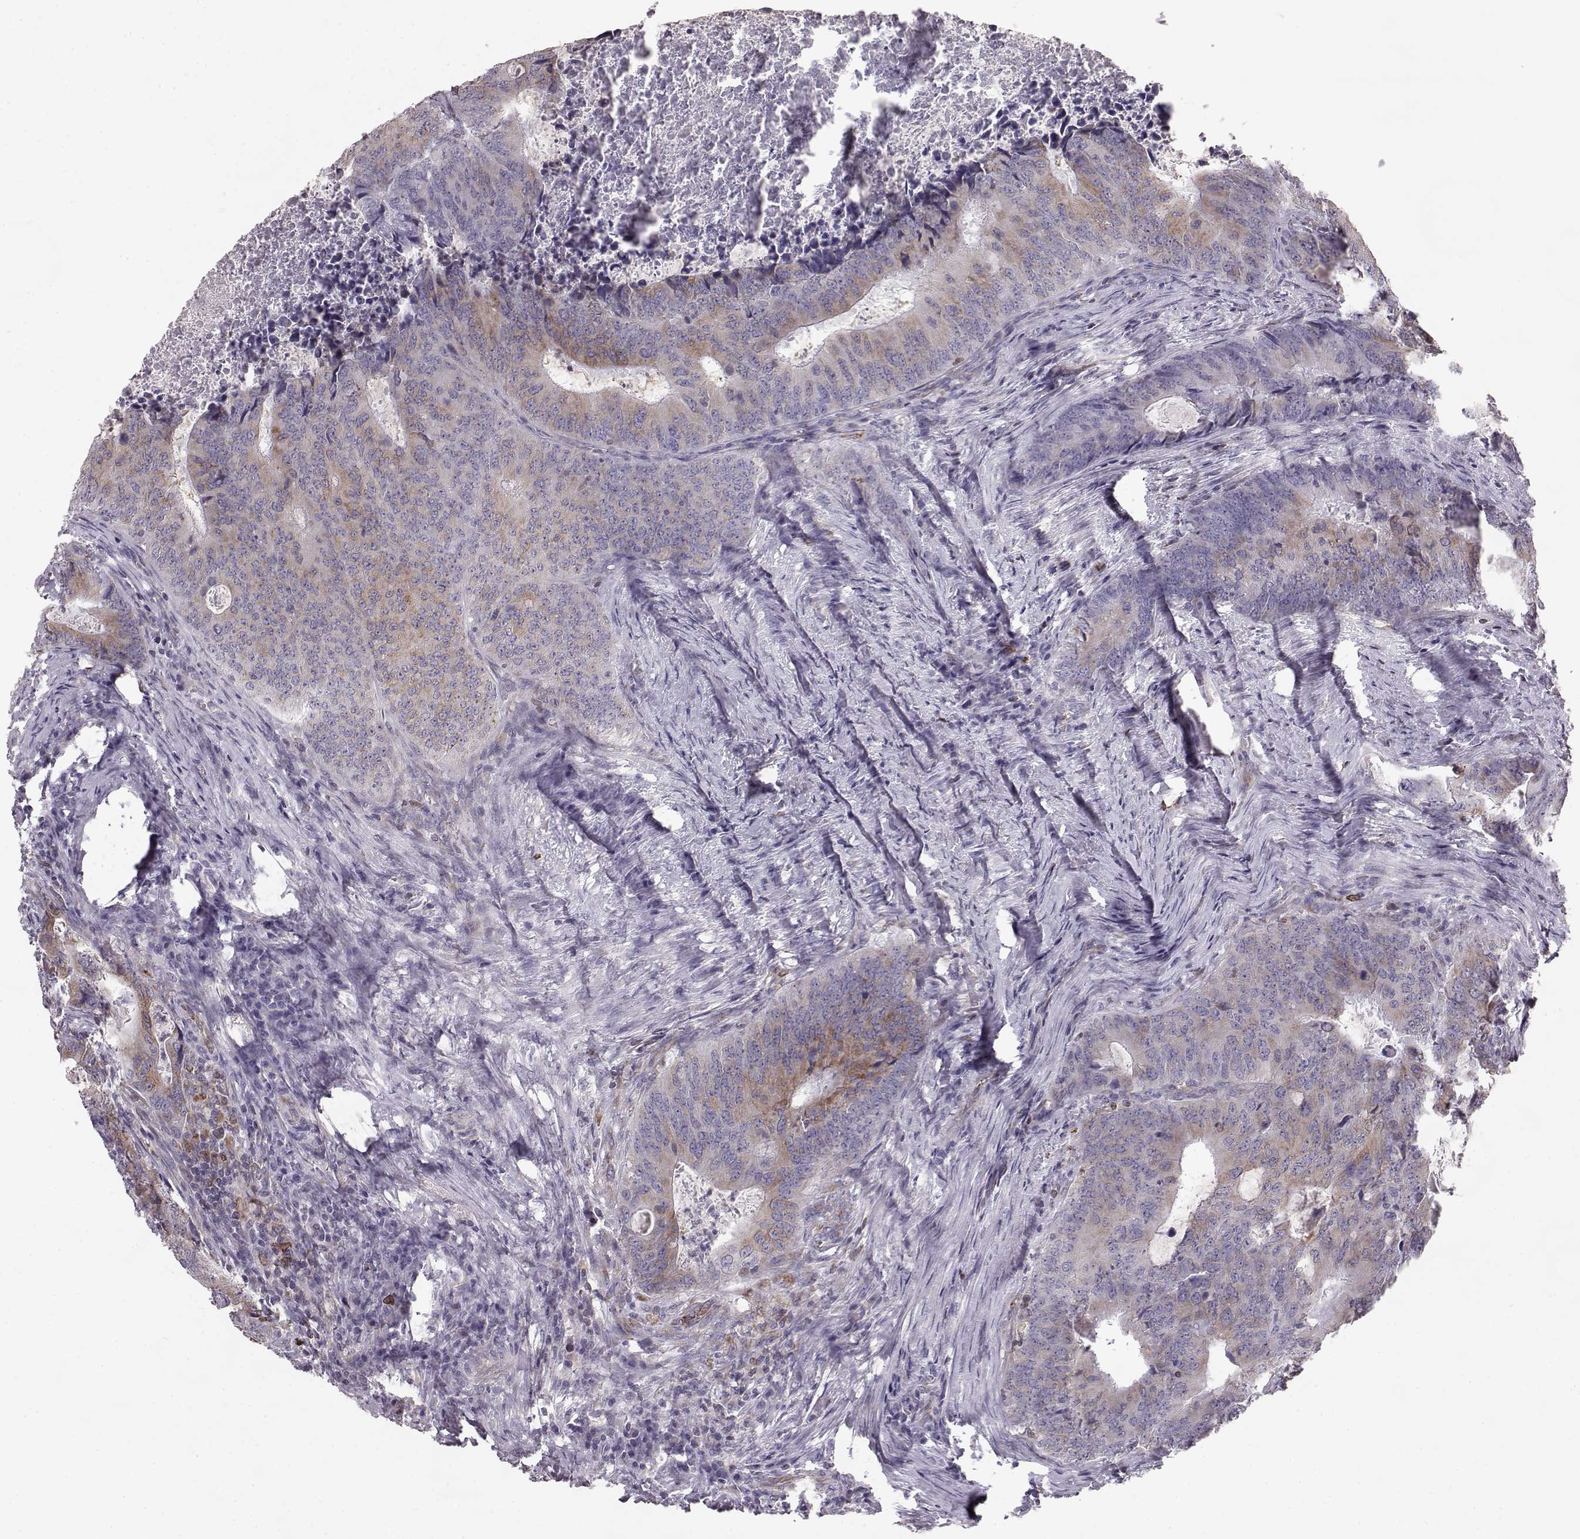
{"staining": {"intensity": "moderate", "quantity": "<25%", "location": "cytoplasmic/membranous"}, "tissue": "colorectal cancer", "cell_type": "Tumor cells", "image_type": "cancer", "snomed": [{"axis": "morphology", "description": "Adenocarcinoma, NOS"}, {"axis": "topography", "description": "Colon"}], "caption": "Colorectal adenocarcinoma stained with a protein marker reveals moderate staining in tumor cells.", "gene": "ELOVL5", "patient": {"sex": "male", "age": 67}}